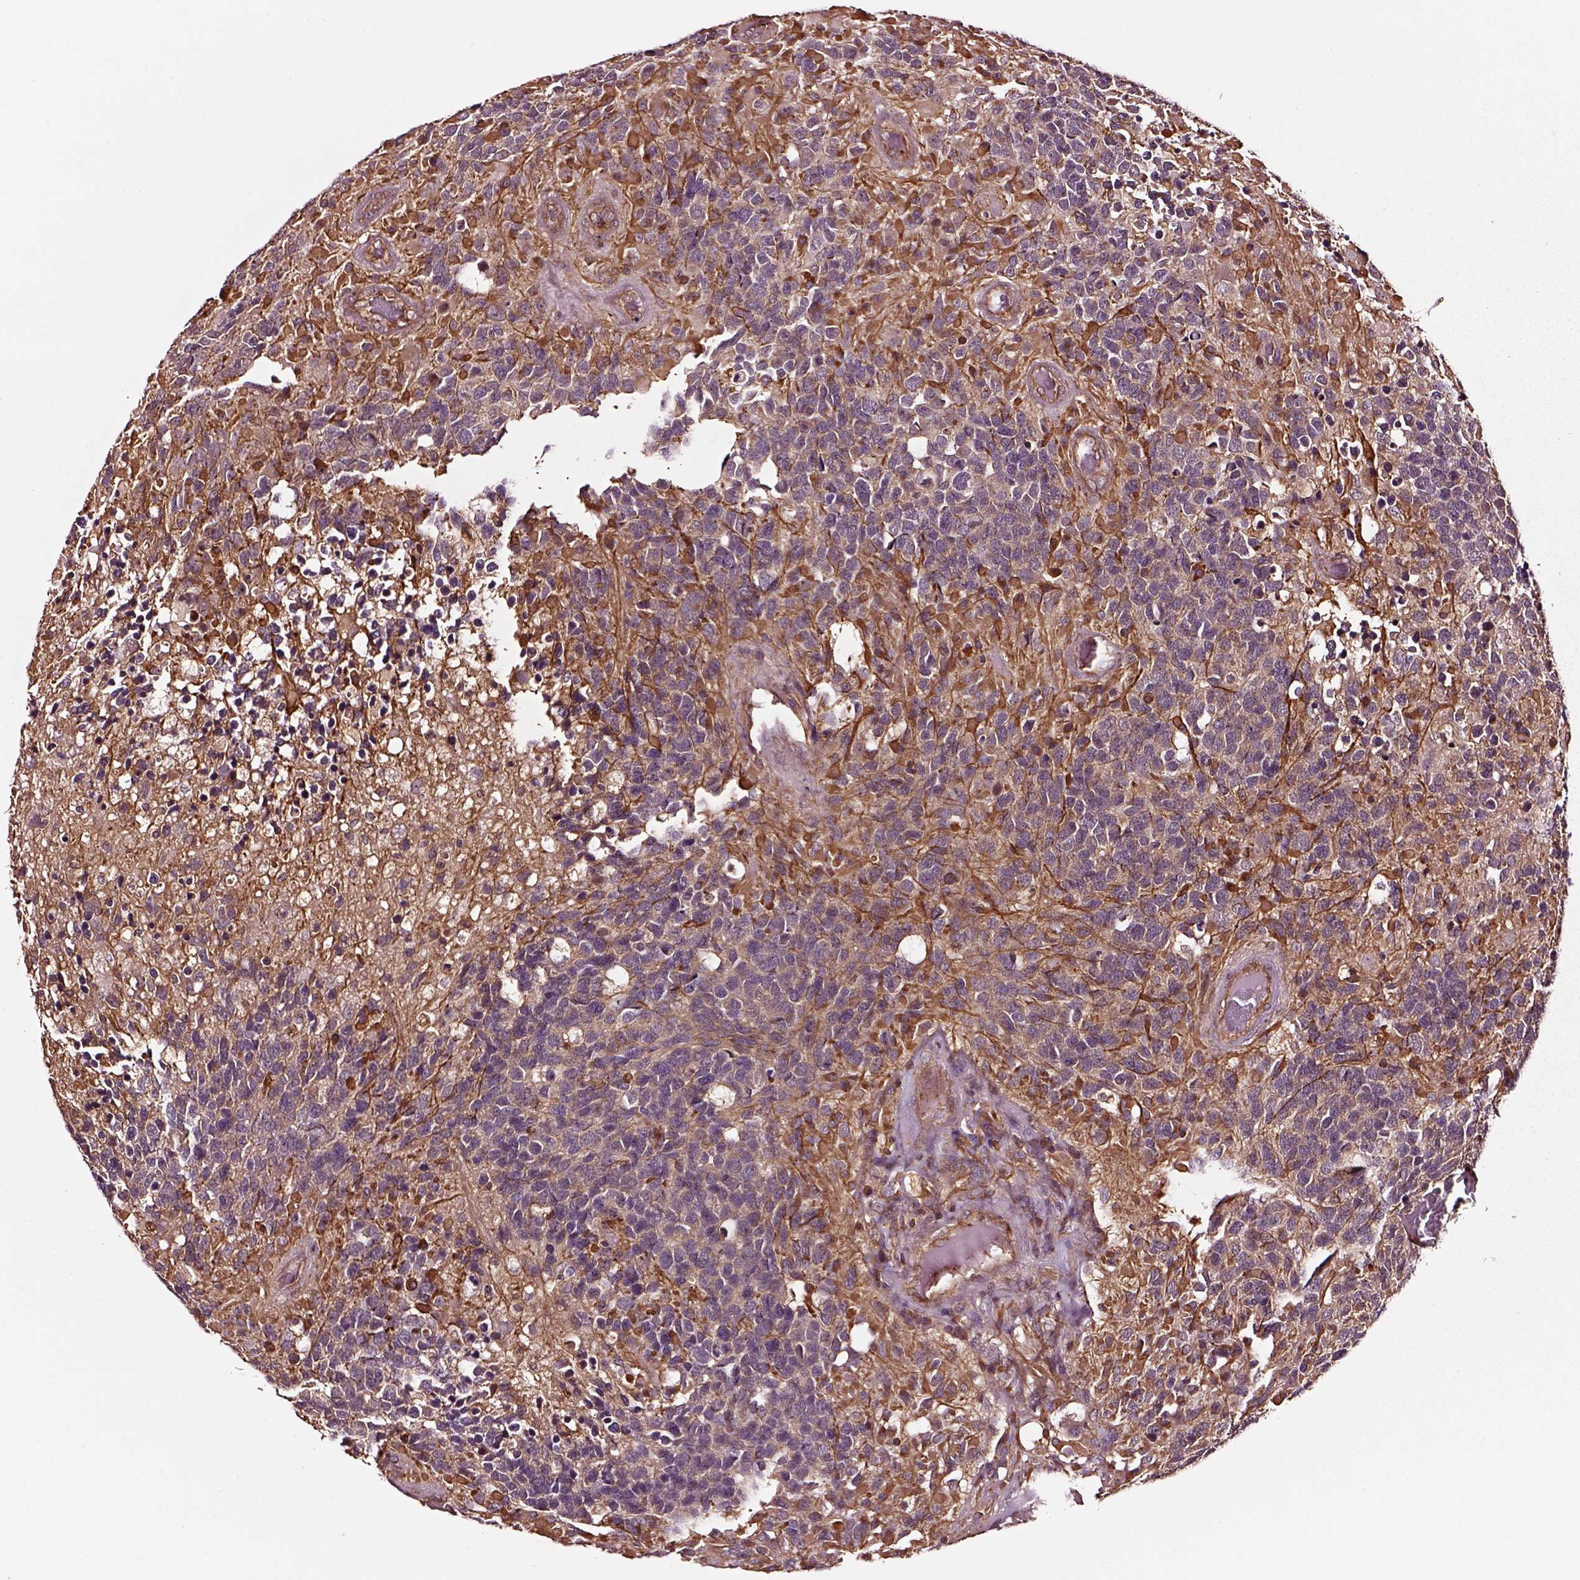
{"staining": {"intensity": "moderate", "quantity": "25%-75%", "location": "cytoplasmic/membranous"}, "tissue": "glioma", "cell_type": "Tumor cells", "image_type": "cancer", "snomed": [{"axis": "morphology", "description": "Glioma, malignant, High grade"}, {"axis": "topography", "description": "Brain"}], "caption": "Protein staining of high-grade glioma (malignant) tissue demonstrates moderate cytoplasmic/membranous positivity in about 25%-75% of tumor cells.", "gene": "RASSF5", "patient": {"sex": "female", "age": 40}}